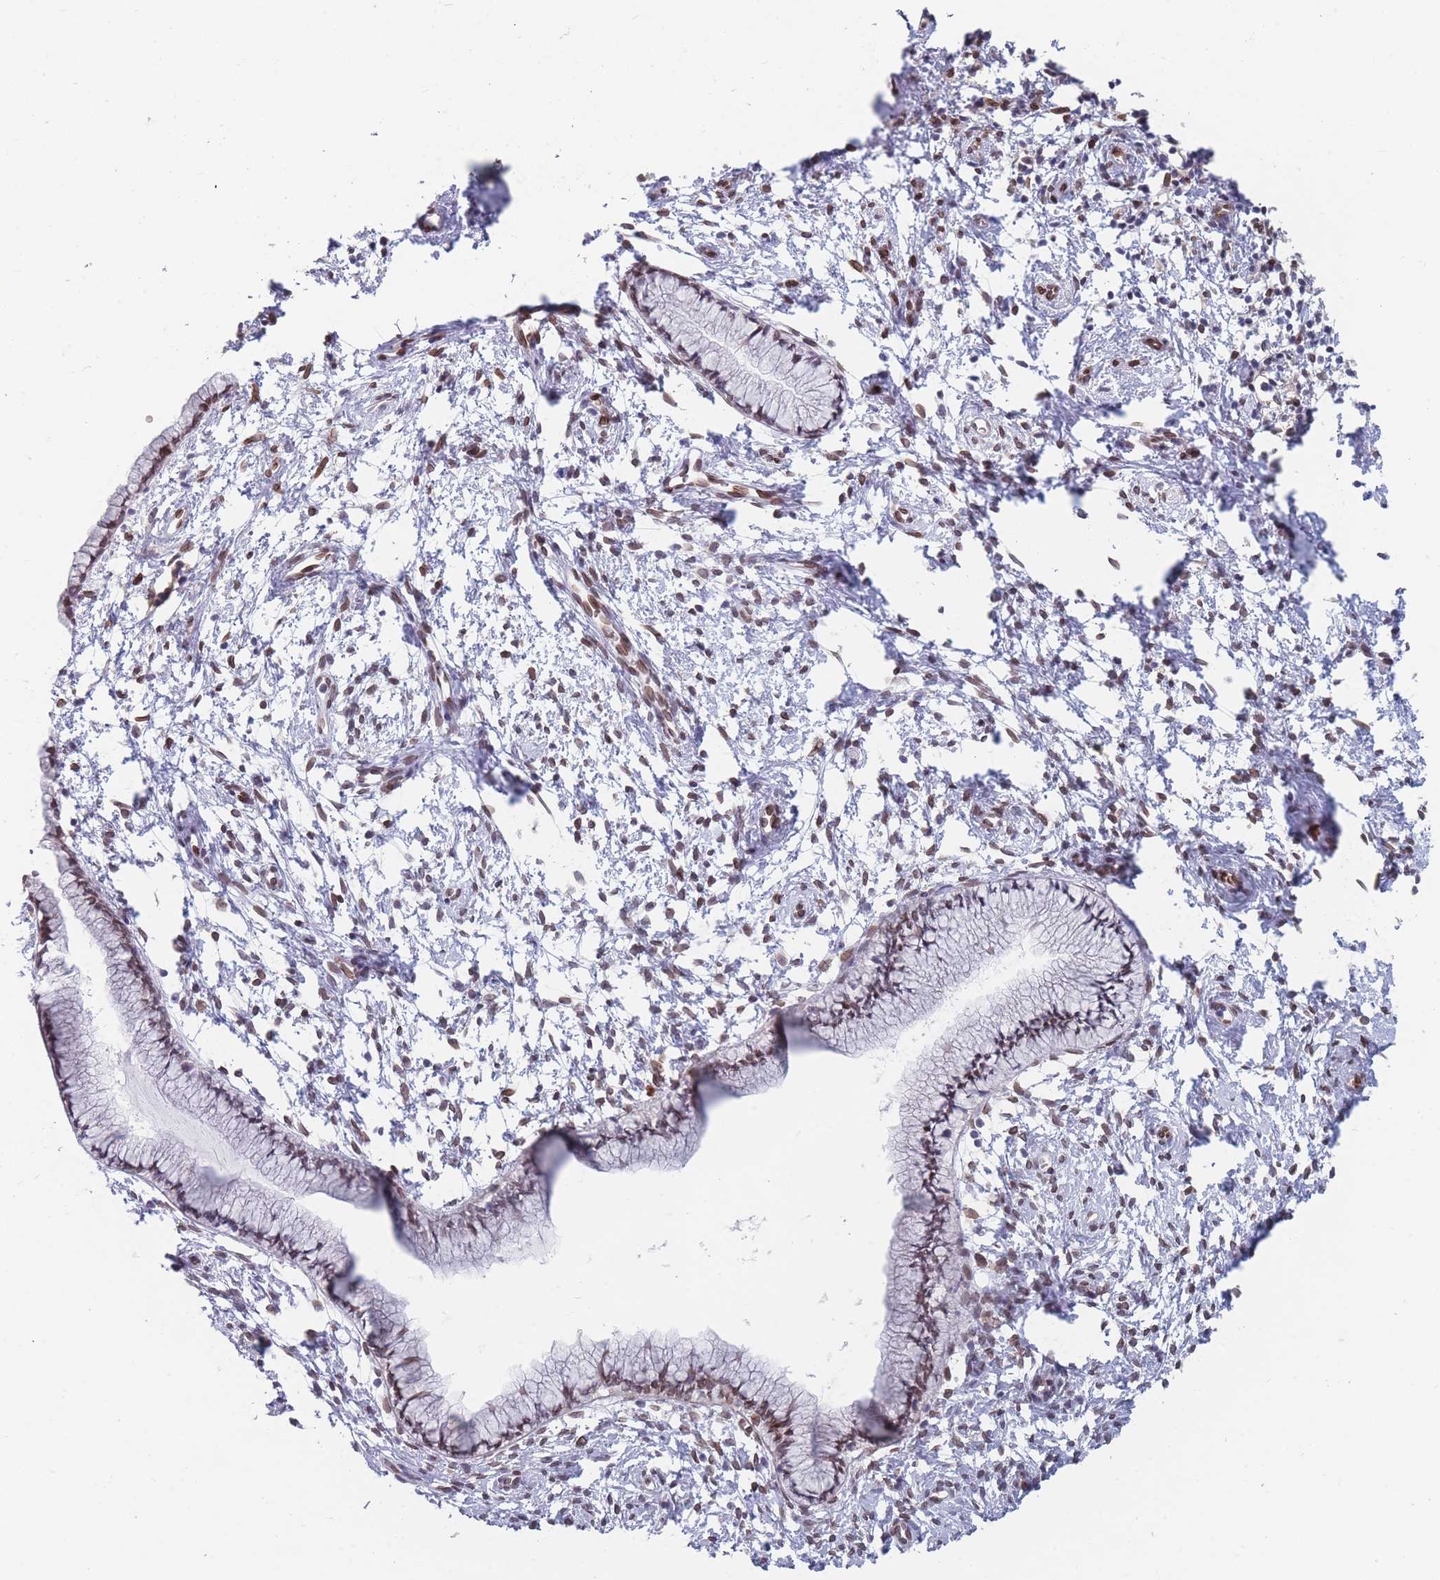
{"staining": {"intensity": "weak", "quantity": "25%-75%", "location": "cytoplasmic/membranous,nuclear"}, "tissue": "cervix", "cell_type": "Glandular cells", "image_type": "normal", "snomed": [{"axis": "morphology", "description": "Normal tissue, NOS"}, {"axis": "topography", "description": "Cervix"}], "caption": "Immunohistochemical staining of unremarkable cervix exhibits 25%-75% levels of weak cytoplasmic/membranous,nuclear protein positivity in approximately 25%-75% of glandular cells. The staining is performed using DAB (3,3'-diaminobenzidine) brown chromogen to label protein expression. The nuclei are counter-stained blue using hematoxylin.", "gene": "ZBTB1", "patient": {"sex": "female", "age": 57}}